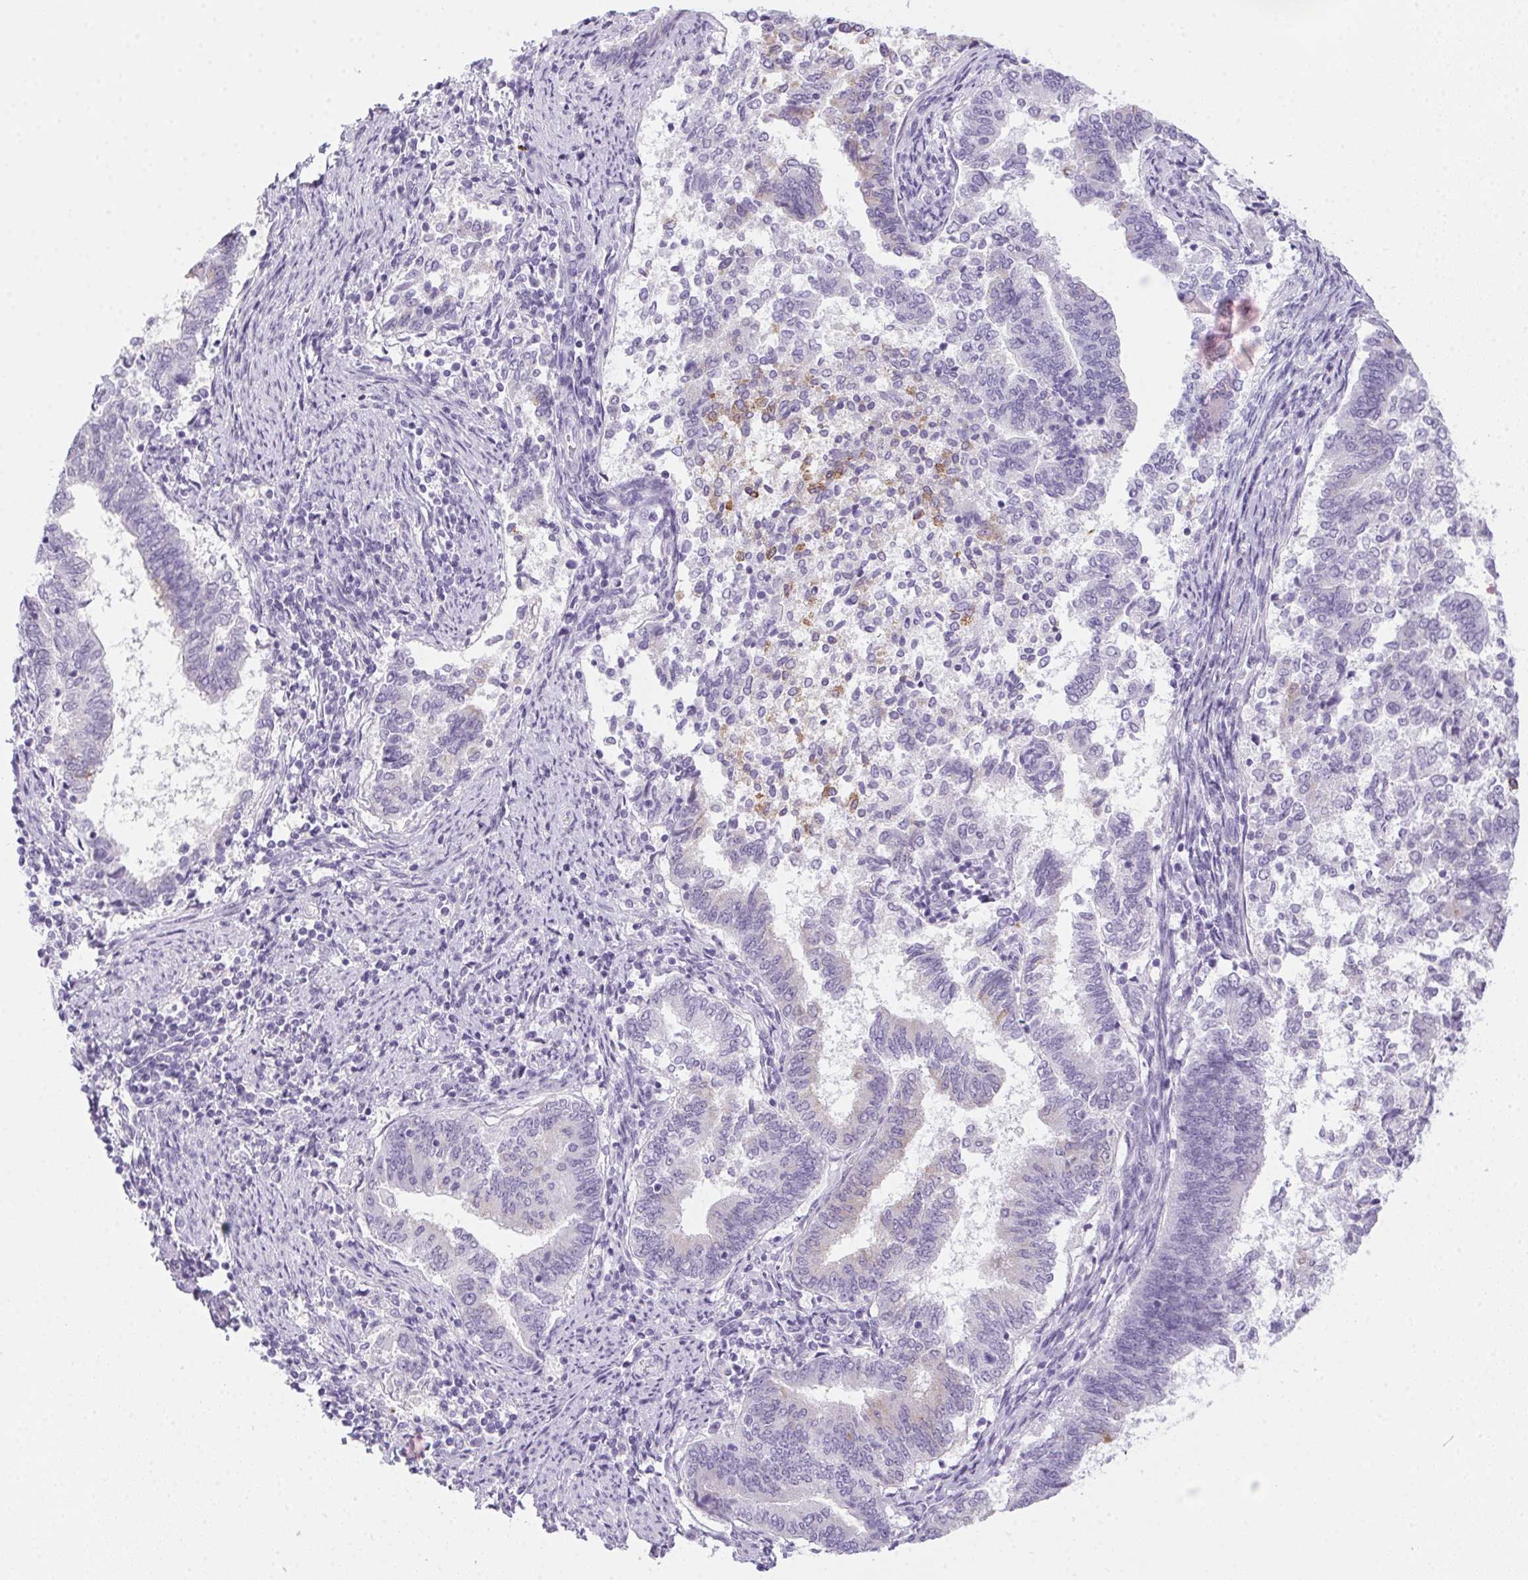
{"staining": {"intensity": "weak", "quantity": "<25%", "location": "cytoplasmic/membranous"}, "tissue": "endometrial cancer", "cell_type": "Tumor cells", "image_type": "cancer", "snomed": [{"axis": "morphology", "description": "Adenocarcinoma, NOS"}, {"axis": "topography", "description": "Endometrium"}], "caption": "Immunohistochemistry (IHC) histopathology image of neoplastic tissue: human adenocarcinoma (endometrial) stained with DAB reveals no significant protein expression in tumor cells. (Brightfield microscopy of DAB (3,3'-diaminobenzidine) immunohistochemistry at high magnification).", "gene": "POPDC2", "patient": {"sex": "female", "age": 65}}